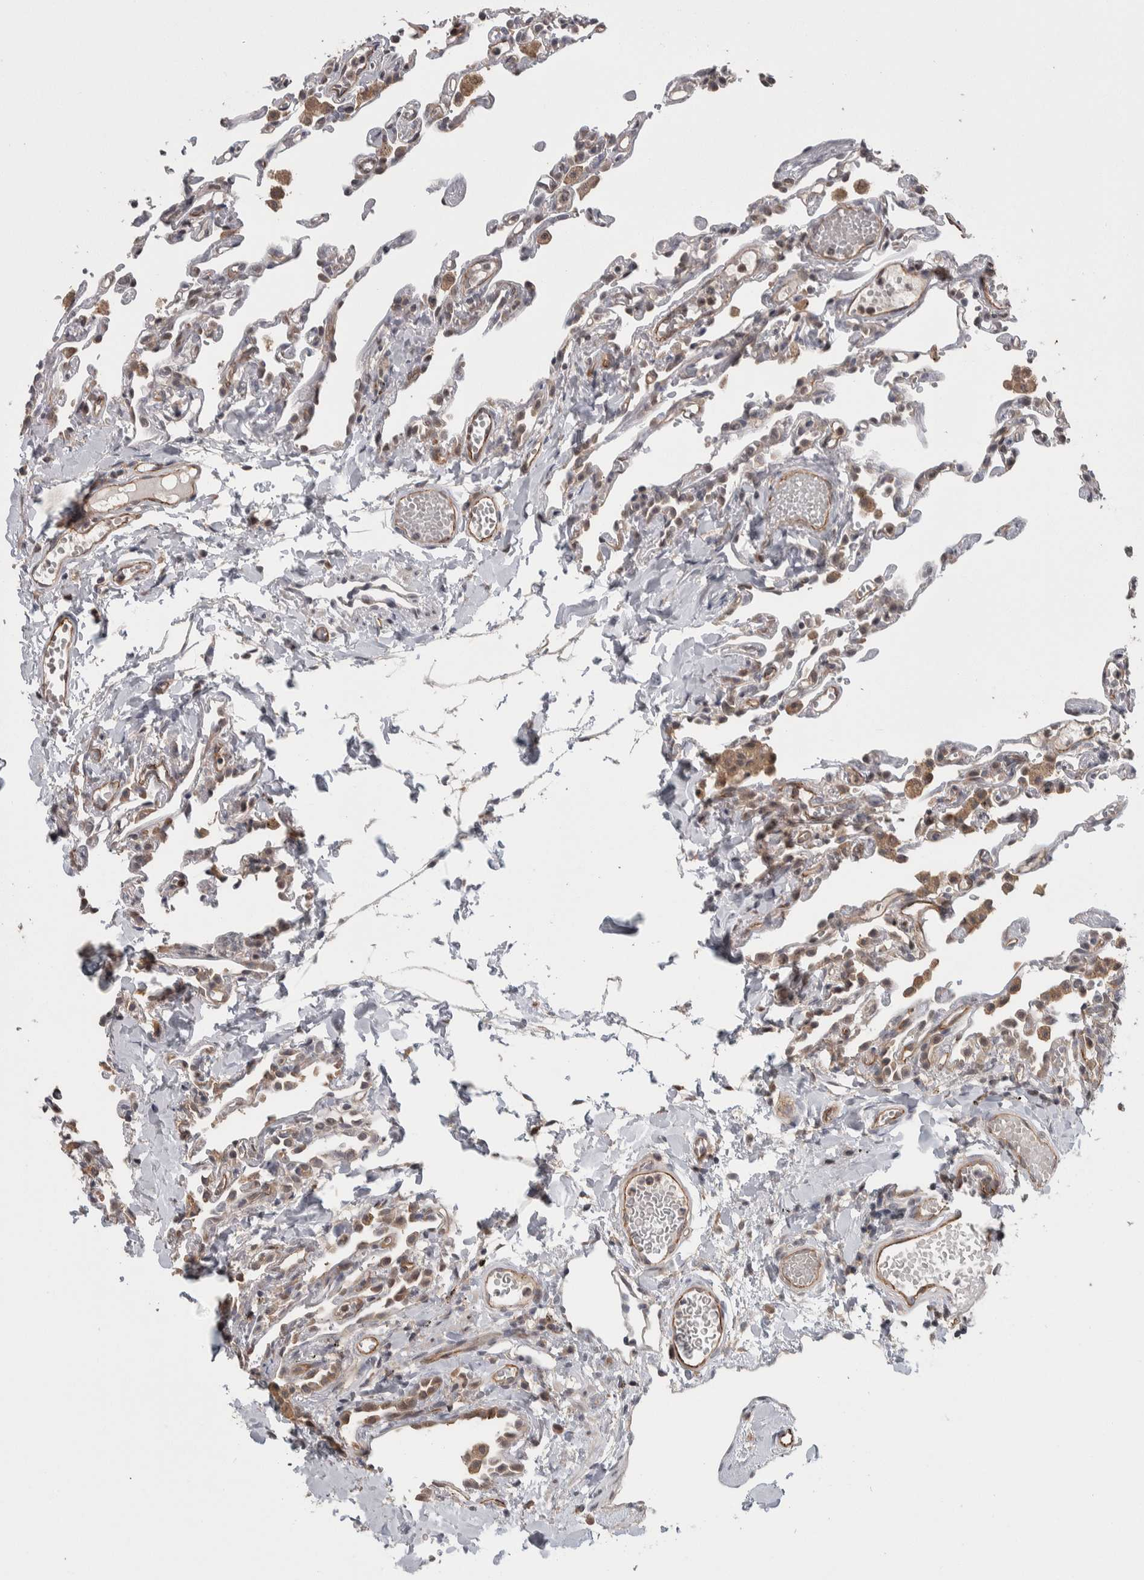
{"staining": {"intensity": "moderate", "quantity": "<25%", "location": "cytoplasmic/membranous"}, "tissue": "lung", "cell_type": "Alveolar cells", "image_type": "normal", "snomed": [{"axis": "morphology", "description": "Normal tissue, NOS"}, {"axis": "topography", "description": "Lung"}], "caption": "An image of lung stained for a protein displays moderate cytoplasmic/membranous brown staining in alveolar cells. The protein of interest is stained brown, and the nuclei are stained in blue (DAB (3,3'-diaminobenzidine) IHC with brightfield microscopy, high magnification).", "gene": "PRDM4", "patient": {"sex": "male", "age": 21}}